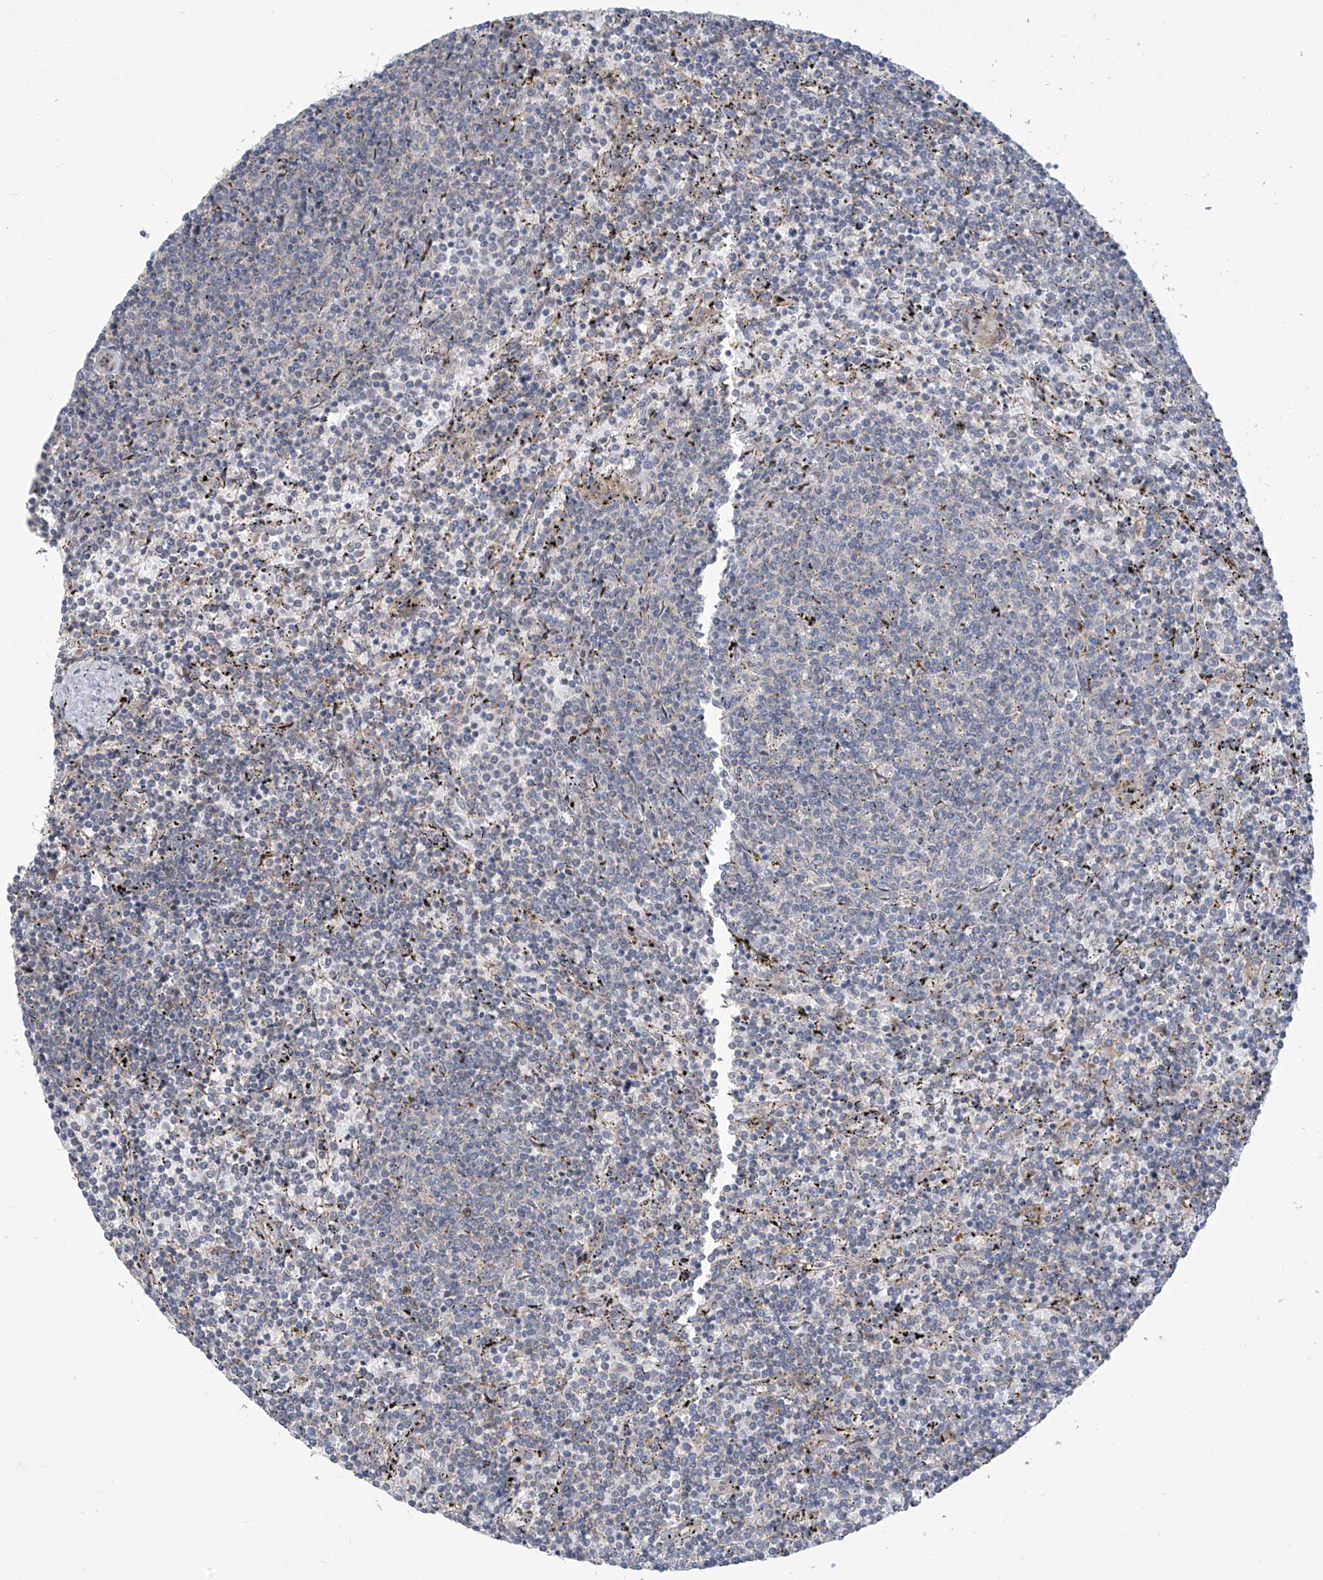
{"staining": {"intensity": "negative", "quantity": "none", "location": "none"}, "tissue": "lymphoma", "cell_type": "Tumor cells", "image_type": "cancer", "snomed": [{"axis": "morphology", "description": "Malignant lymphoma, non-Hodgkin's type, Low grade"}, {"axis": "topography", "description": "Spleen"}], "caption": "Lymphoma stained for a protein using IHC reveals no staining tumor cells.", "gene": "ADAT2", "patient": {"sex": "female", "age": 50}}